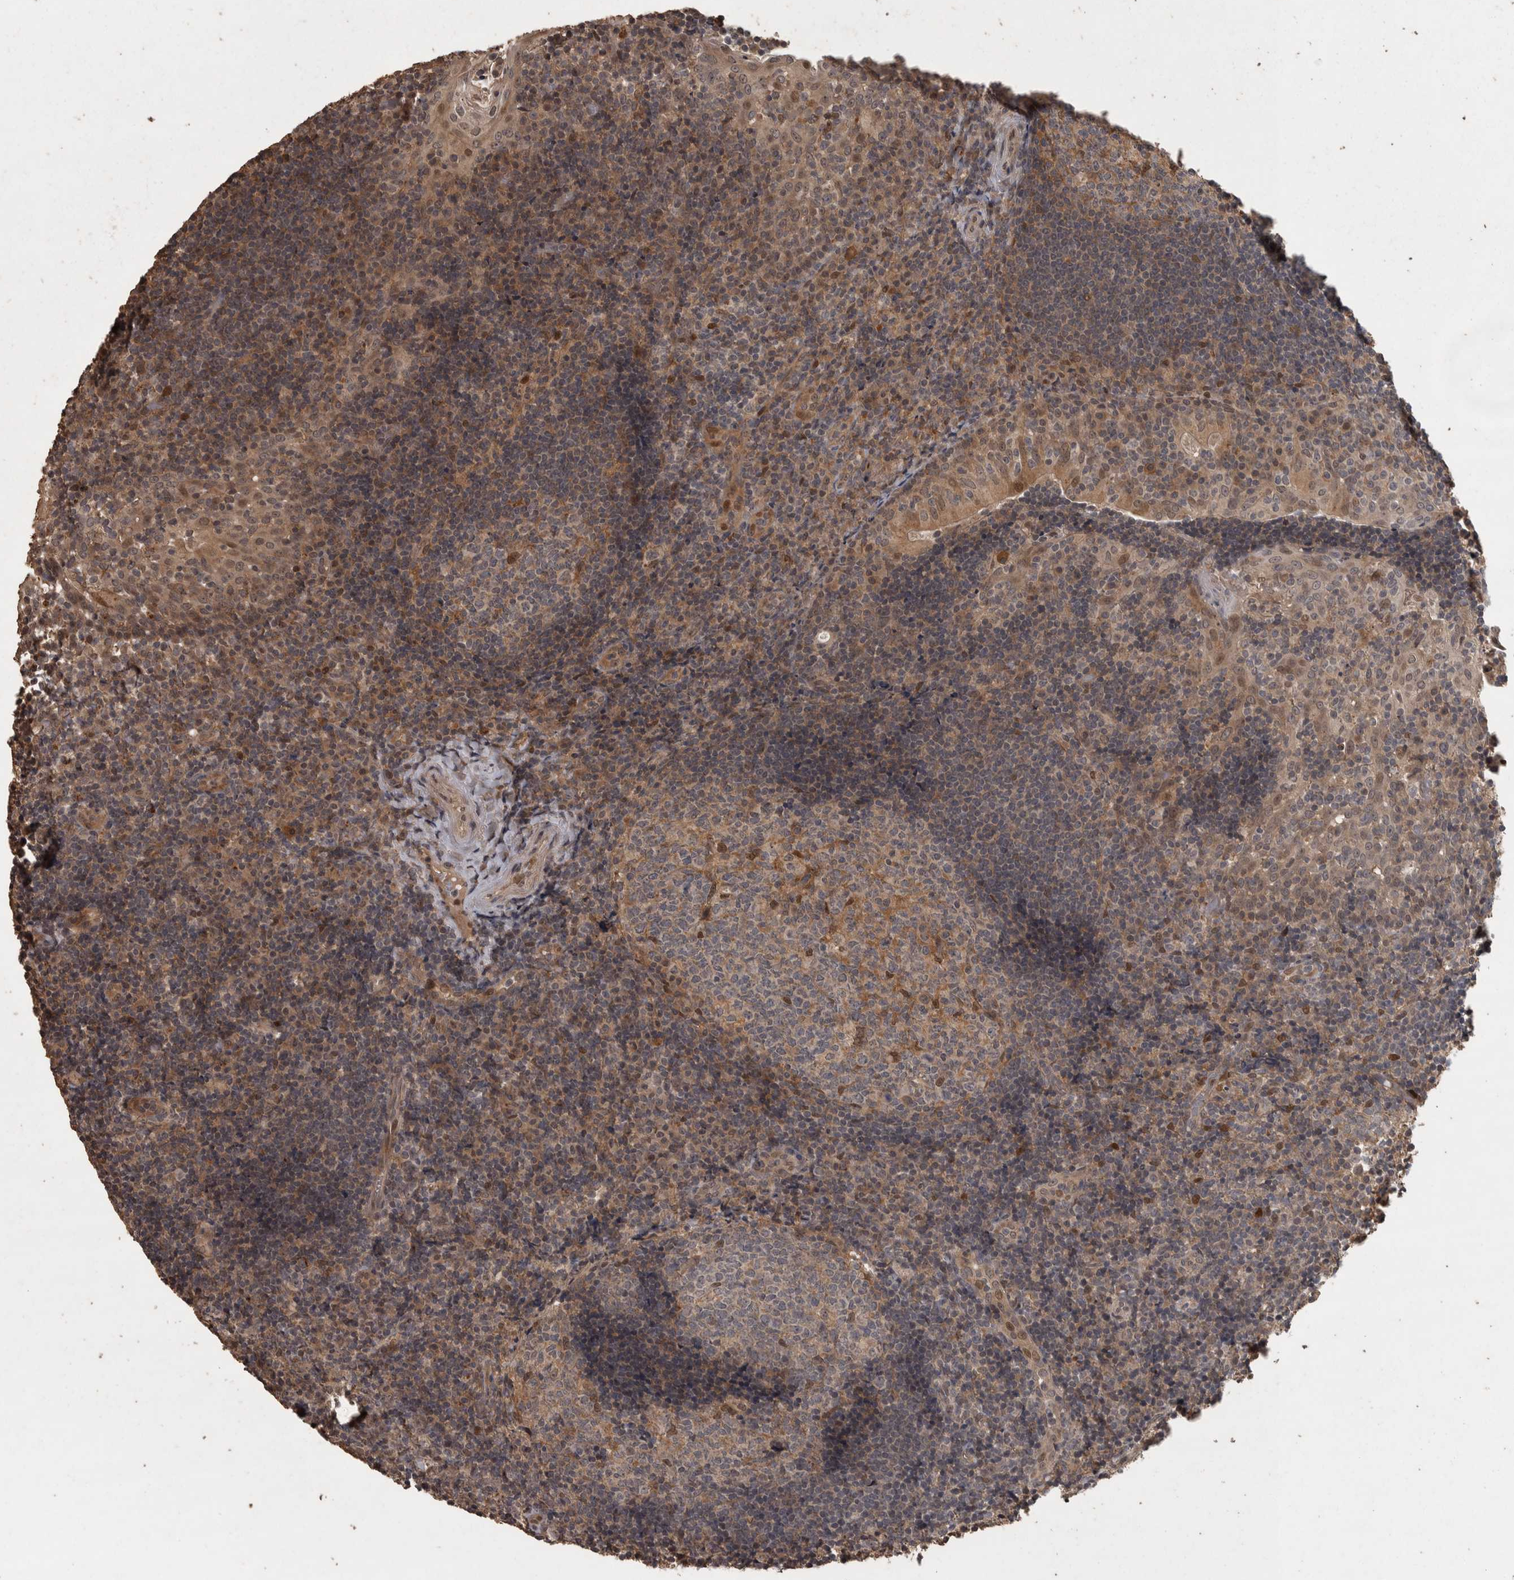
{"staining": {"intensity": "moderate", "quantity": "<25%", "location": "cytoplasmic/membranous,nuclear"}, "tissue": "tonsil", "cell_type": "Germinal center cells", "image_type": "normal", "snomed": [{"axis": "morphology", "description": "Normal tissue, NOS"}, {"axis": "topography", "description": "Tonsil"}], "caption": "High-magnification brightfield microscopy of normal tonsil stained with DAB (brown) and counterstained with hematoxylin (blue). germinal center cells exhibit moderate cytoplasmic/membranous,nuclear staining is present in approximately<25% of cells. (IHC, brightfield microscopy, high magnification).", "gene": "ACO1", "patient": {"sex": "female", "age": 40}}